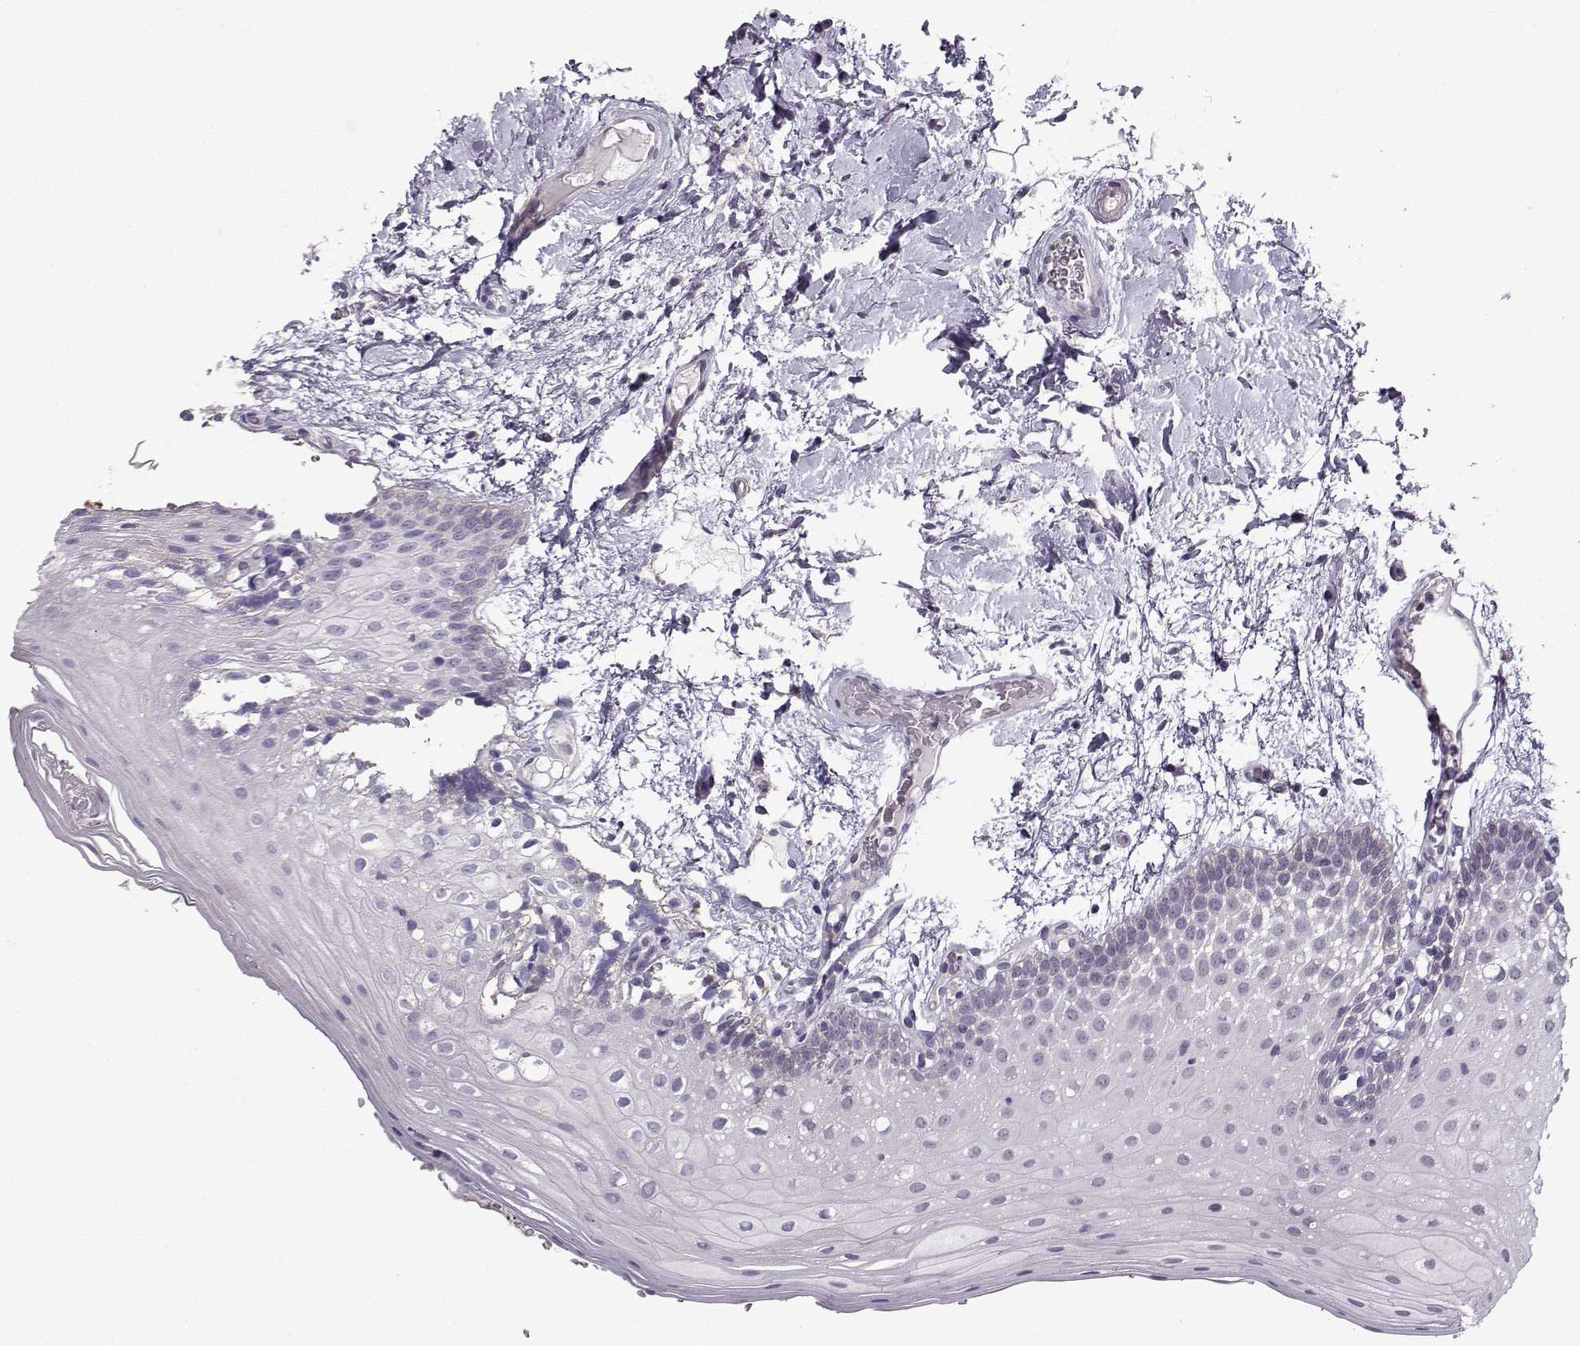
{"staining": {"intensity": "negative", "quantity": "none", "location": "none"}, "tissue": "oral mucosa", "cell_type": "Squamous epithelial cells", "image_type": "normal", "snomed": [{"axis": "morphology", "description": "Normal tissue, NOS"}, {"axis": "morphology", "description": "Squamous cell carcinoma, NOS"}, {"axis": "topography", "description": "Oral tissue"}, {"axis": "topography", "description": "Head-Neck"}], "caption": "The image reveals no staining of squamous epithelial cells in normal oral mucosa.", "gene": "TSPYL5", "patient": {"sex": "male", "age": 69}}